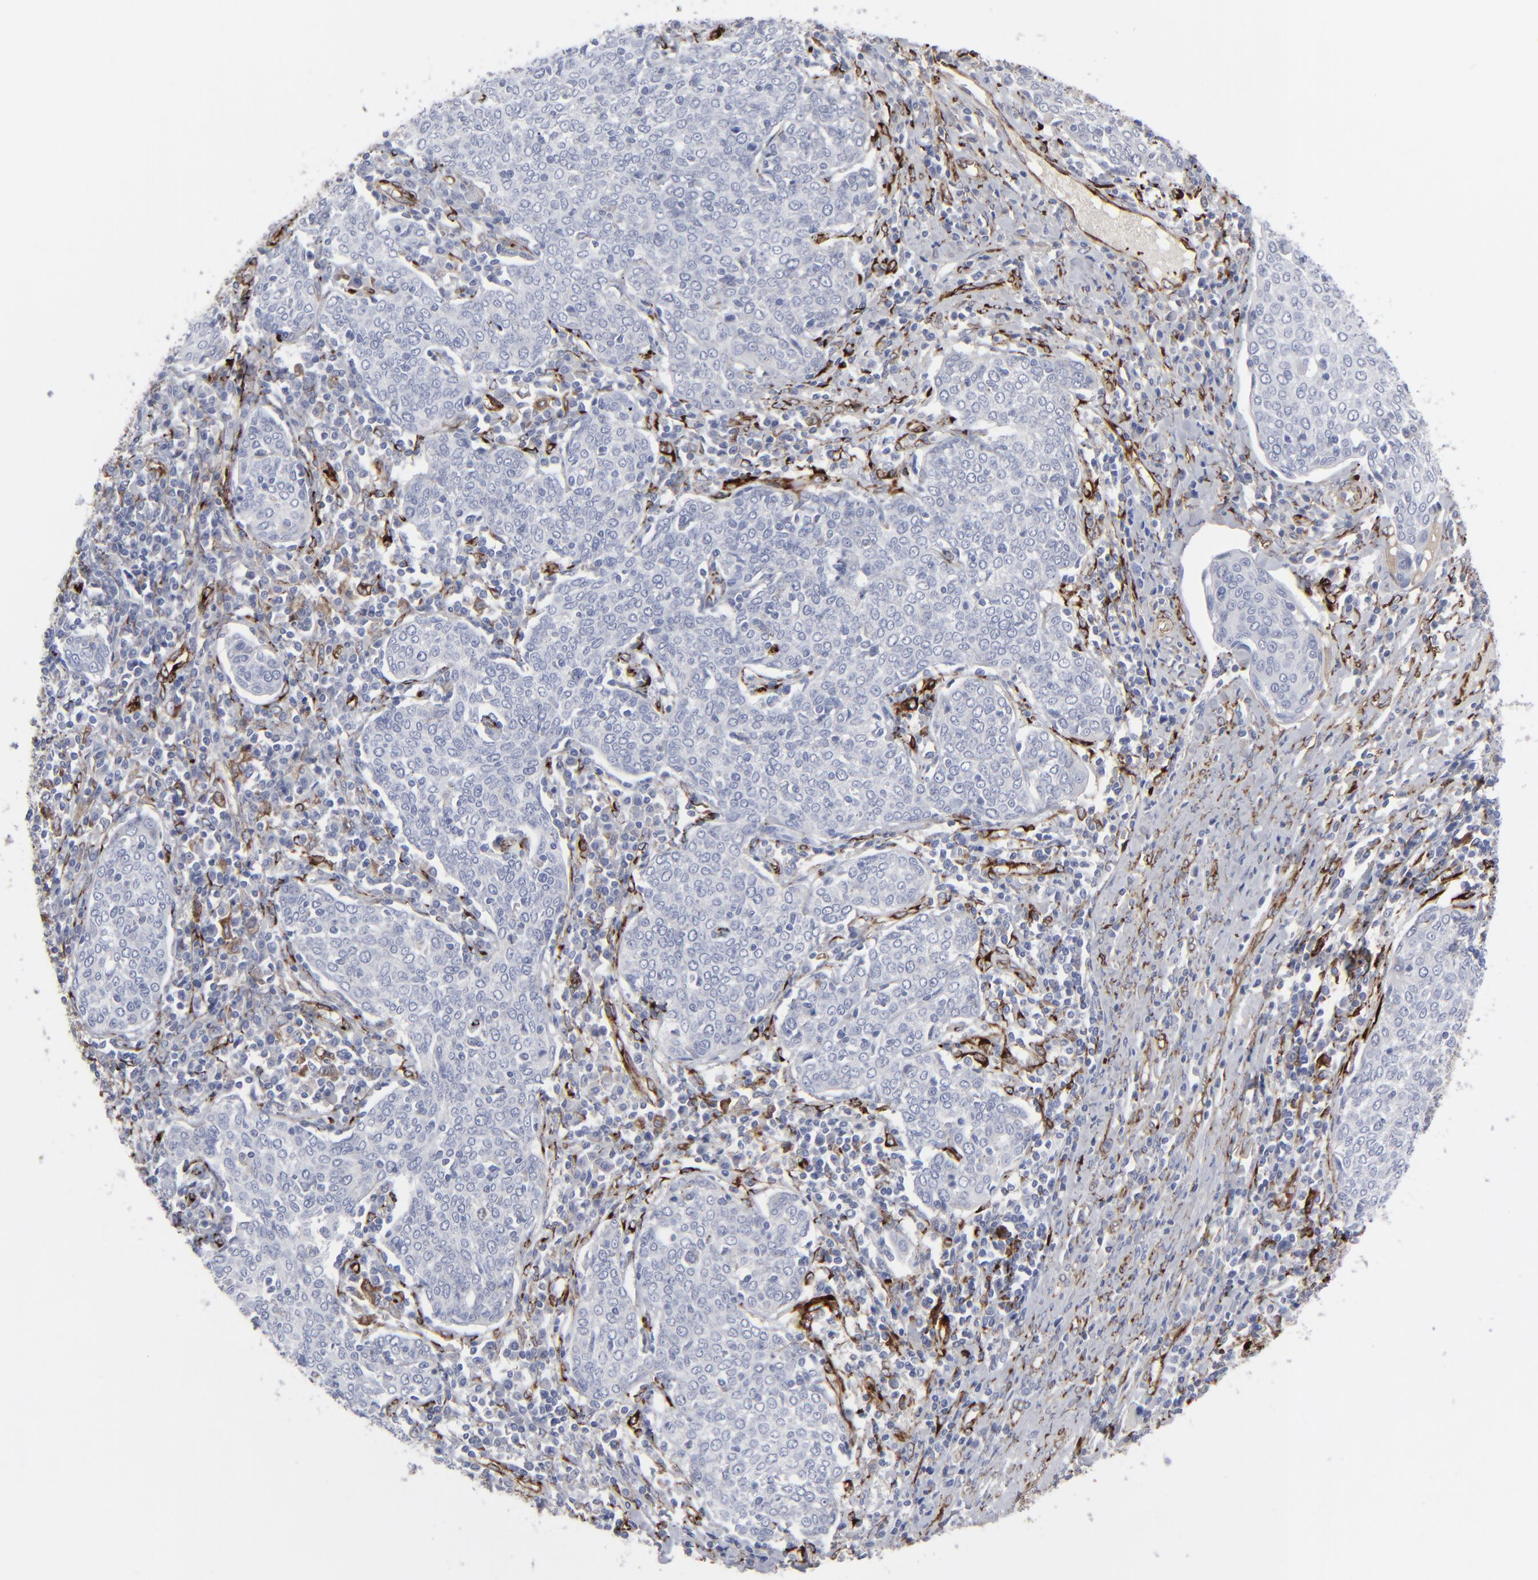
{"staining": {"intensity": "negative", "quantity": "none", "location": "none"}, "tissue": "cervical cancer", "cell_type": "Tumor cells", "image_type": "cancer", "snomed": [{"axis": "morphology", "description": "Squamous cell carcinoma, NOS"}, {"axis": "topography", "description": "Cervix"}], "caption": "Protein analysis of cervical squamous cell carcinoma shows no significant positivity in tumor cells.", "gene": "SPARC", "patient": {"sex": "female", "age": 40}}